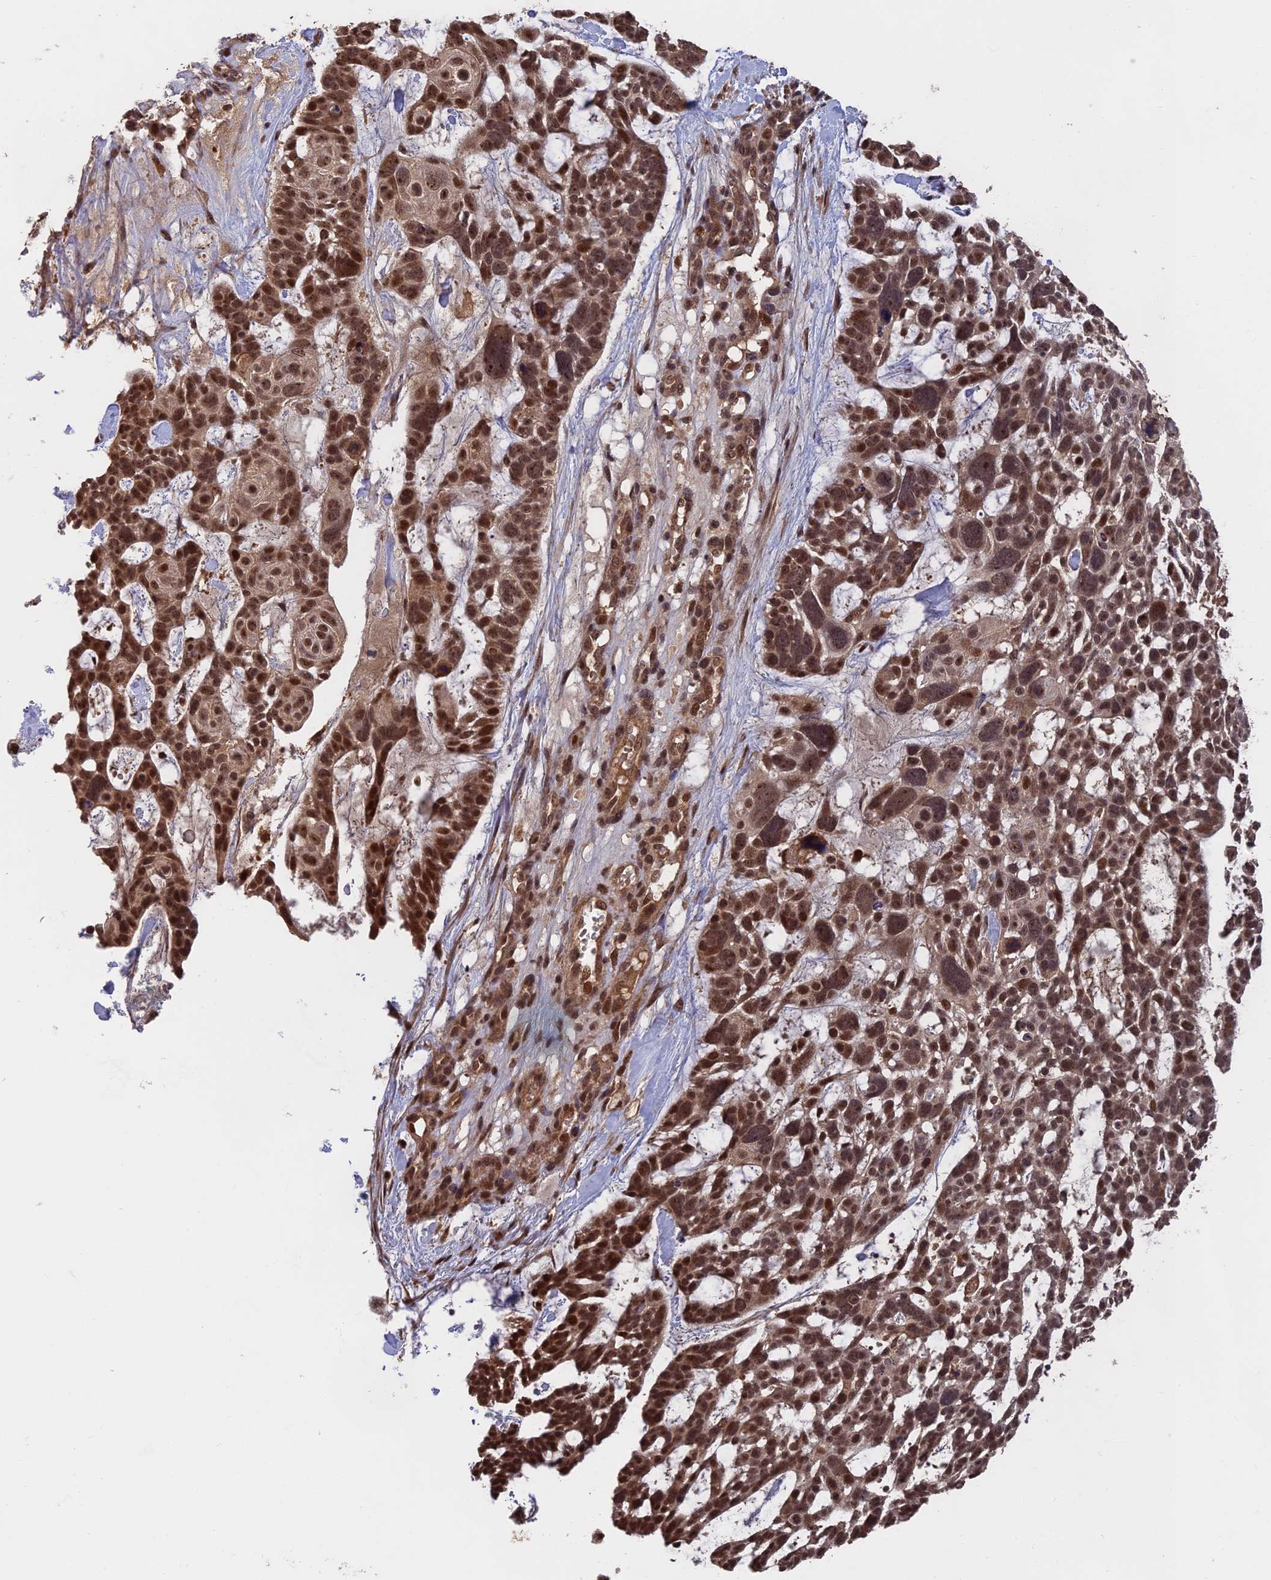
{"staining": {"intensity": "strong", "quantity": ">75%", "location": "nuclear"}, "tissue": "skin cancer", "cell_type": "Tumor cells", "image_type": "cancer", "snomed": [{"axis": "morphology", "description": "Basal cell carcinoma"}, {"axis": "topography", "description": "Skin"}], "caption": "Immunohistochemical staining of human skin cancer (basal cell carcinoma) demonstrates high levels of strong nuclear staining in about >75% of tumor cells.", "gene": "OSBPL1A", "patient": {"sex": "male", "age": 88}}